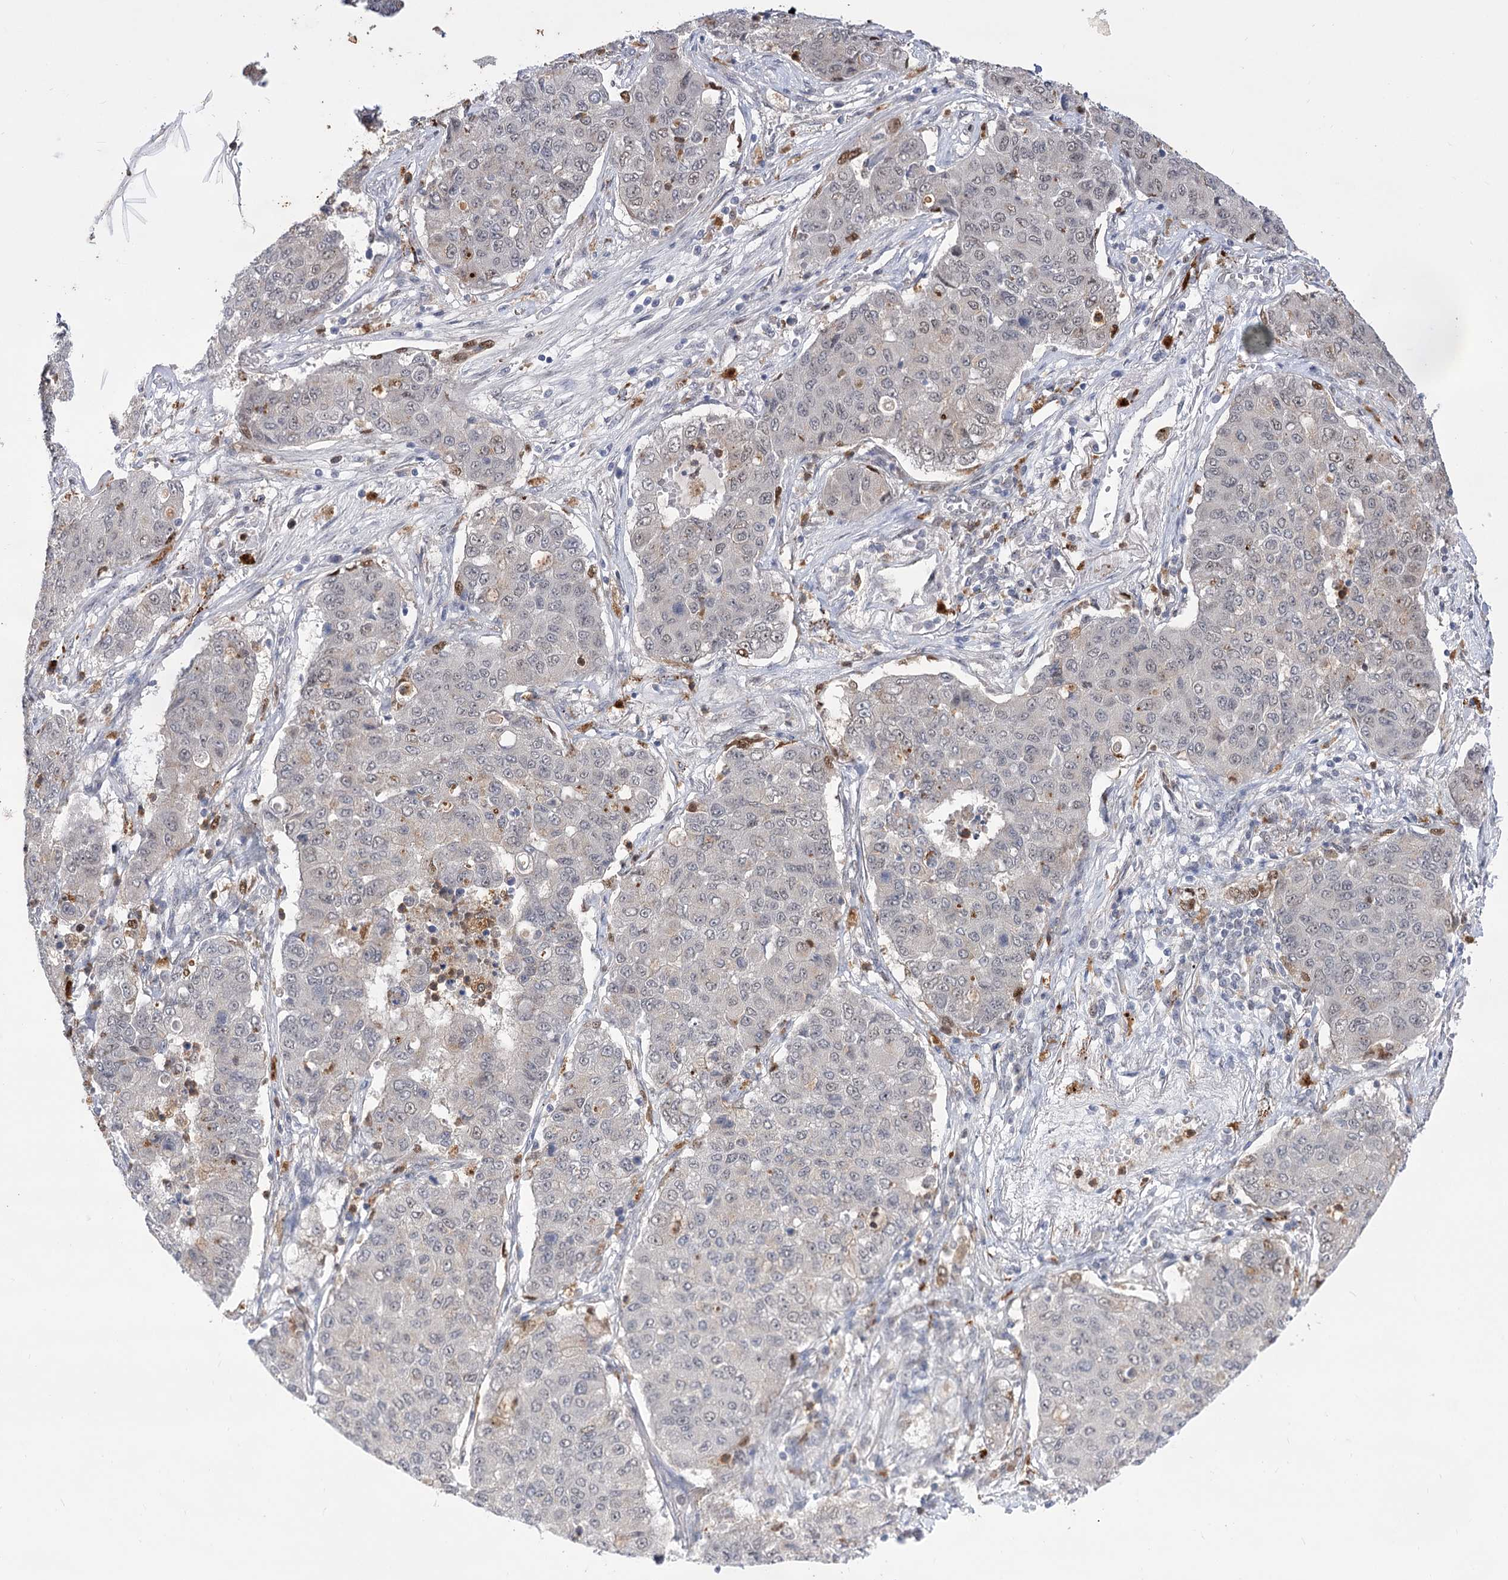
{"staining": {"intensity": "weak", "quantity": "<25%", "location": "nuclear"}, "tissue": "lung cancer", "cell_type": "Tumor cells", "image_type": "cancer", "snomed": [{"axis": "morphology", "description": "Squamous cell carcinoma, NOS"}, {"axis": "topography", "description": "Lung"}], "caption": "Human lung cancer (squamous cell carcinoma) stained for a protein using immunohistochemistry (IHC) demonstrates no staining in tumor cells.", "gene": "SIAE", "patient": {"sex": "male", "age": 74}}